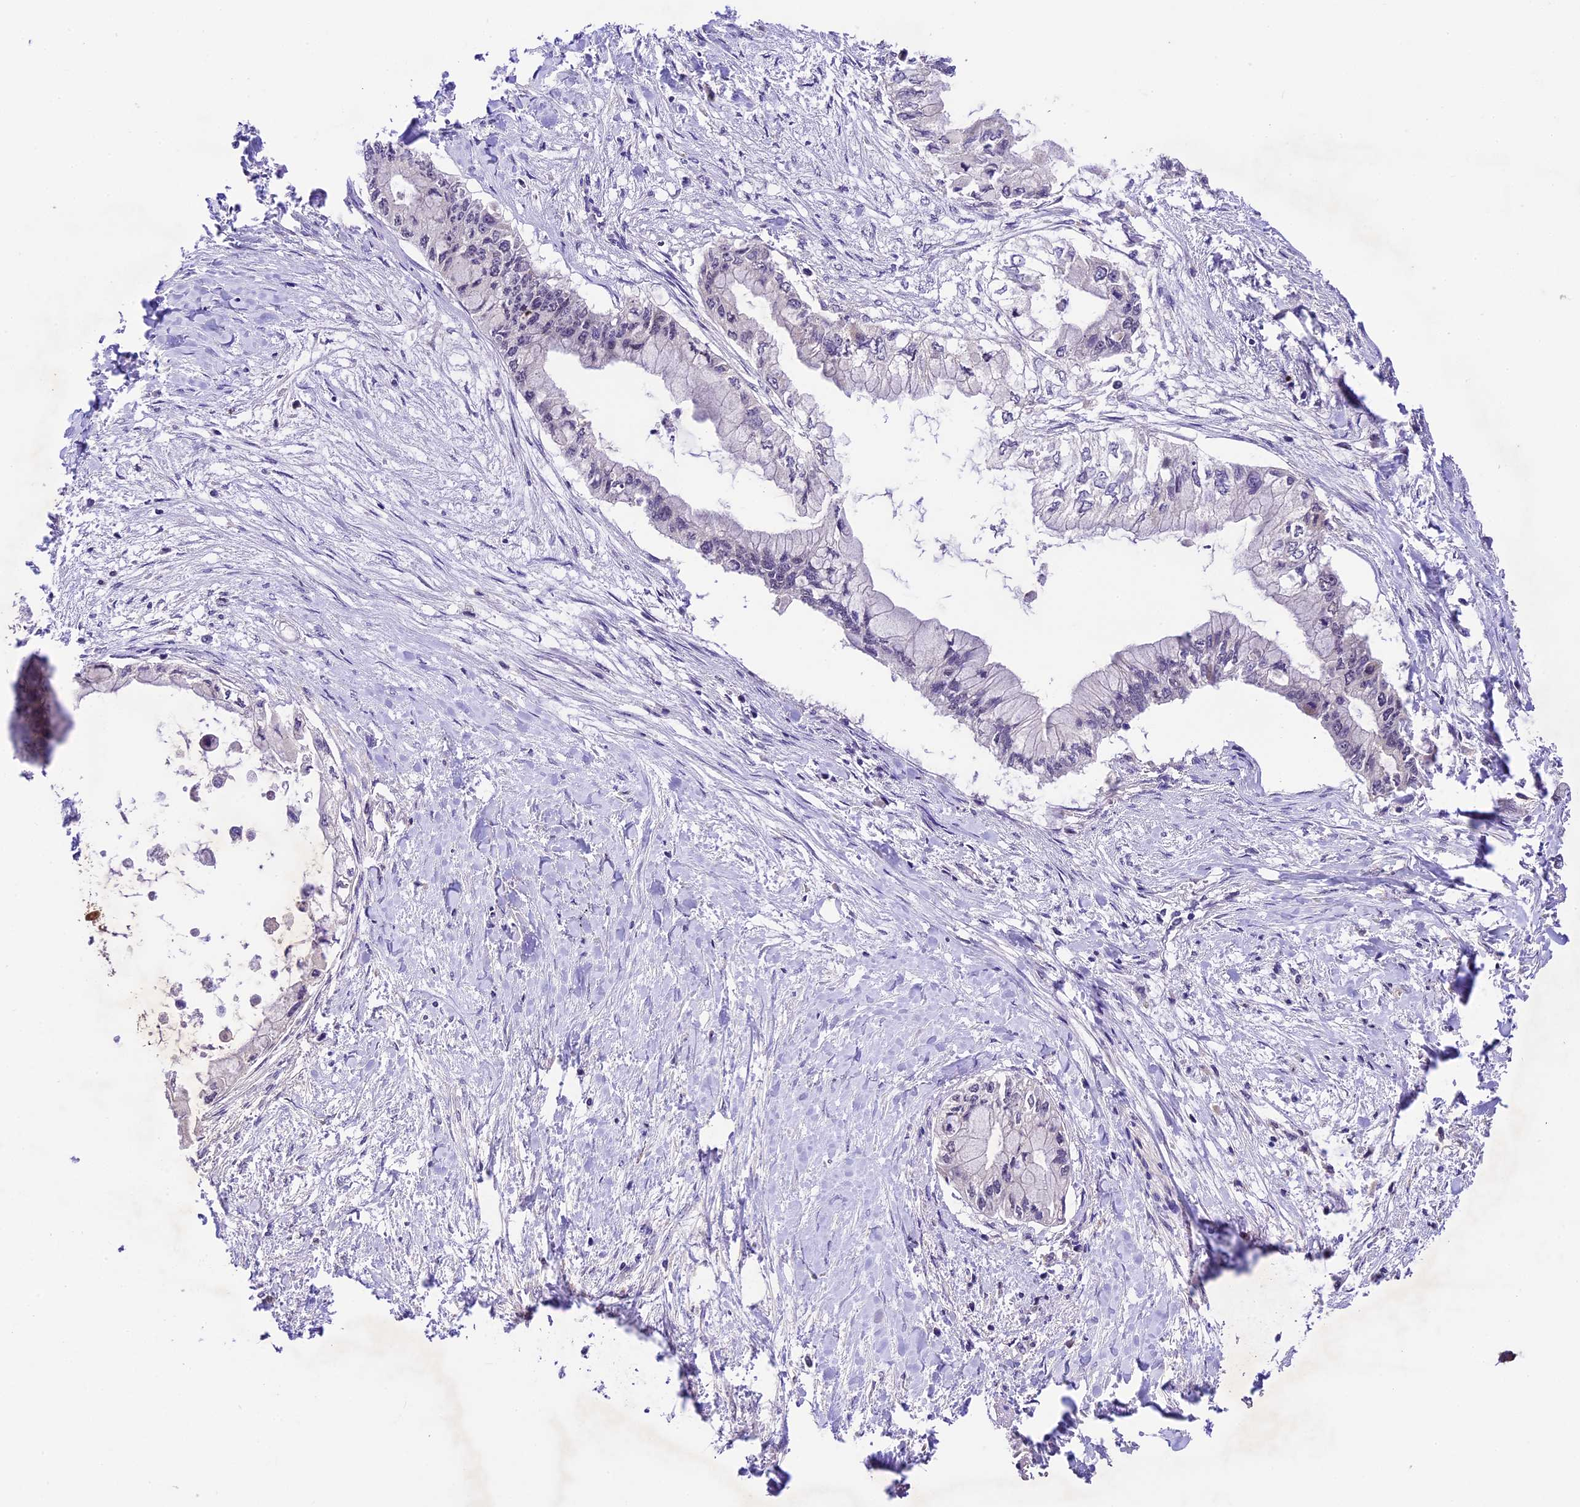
{"staining": {"intensity": "negative", "quantity": "none", "location": "none"}, "tissue": "pancreatic cancer", "cell_type": "Tumor cells", "image_type": "cancer", "snomed": [{"axis": "morphology", "description": "Adenocarcinoma, NOS"}, {"axis": "topography", "description": "Pancreas"}], "caption": "IHC micrograph of neoplastic tissue: pancreatic cancer stained with DAB (3,3'-diaminobenzidine) exhibits no significant protein positivity in tumor cells.", "gene": "ATP10A", "patient": {"sex": "male", "age": 48}}